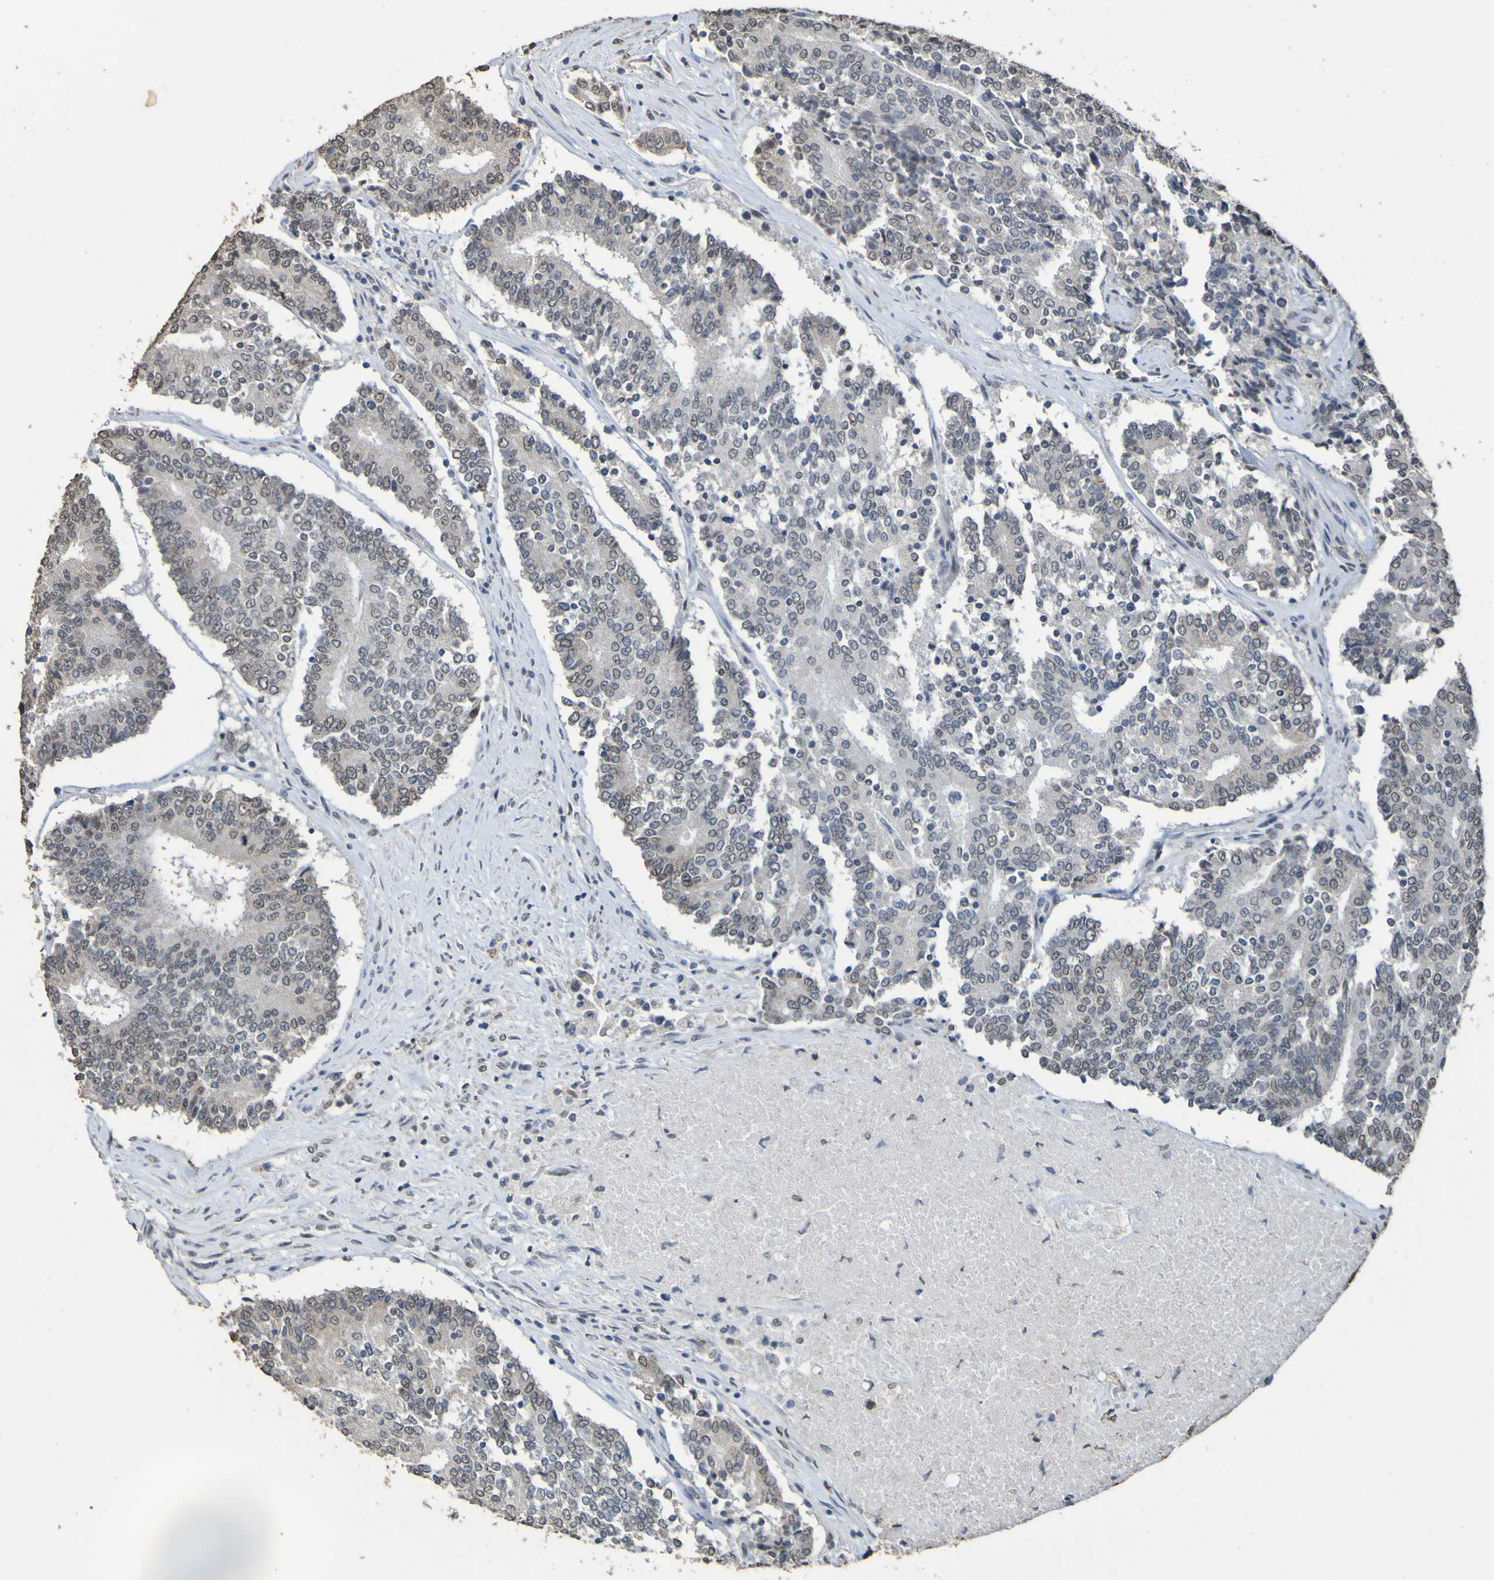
{"staining": {"intensity": "weak", "quantity": "25%-75%", "location": "nuclear"}, "tissue": "prostate cancer", "cell_type": "Tumor cells", "image_type": "cancer", "snomed": [{"axis": "morphology", "description": "Normal tissue, NOS"}, {"axis": "morphology", "description": "Adenocarcinoma, High grade"}, {"axis": "topography", "description": "Prostate"}, {"axis": "topography", "description": "Seminal veicle"}], "caption": "Prostate high-grade adenocarcinoma stained for a protein (brown) demonstrates weak nuclear positive staining in about 25%-75% of tumor cells.", "gene": "ALKBH2", "patient": {"sex": "male", "age": 55}}